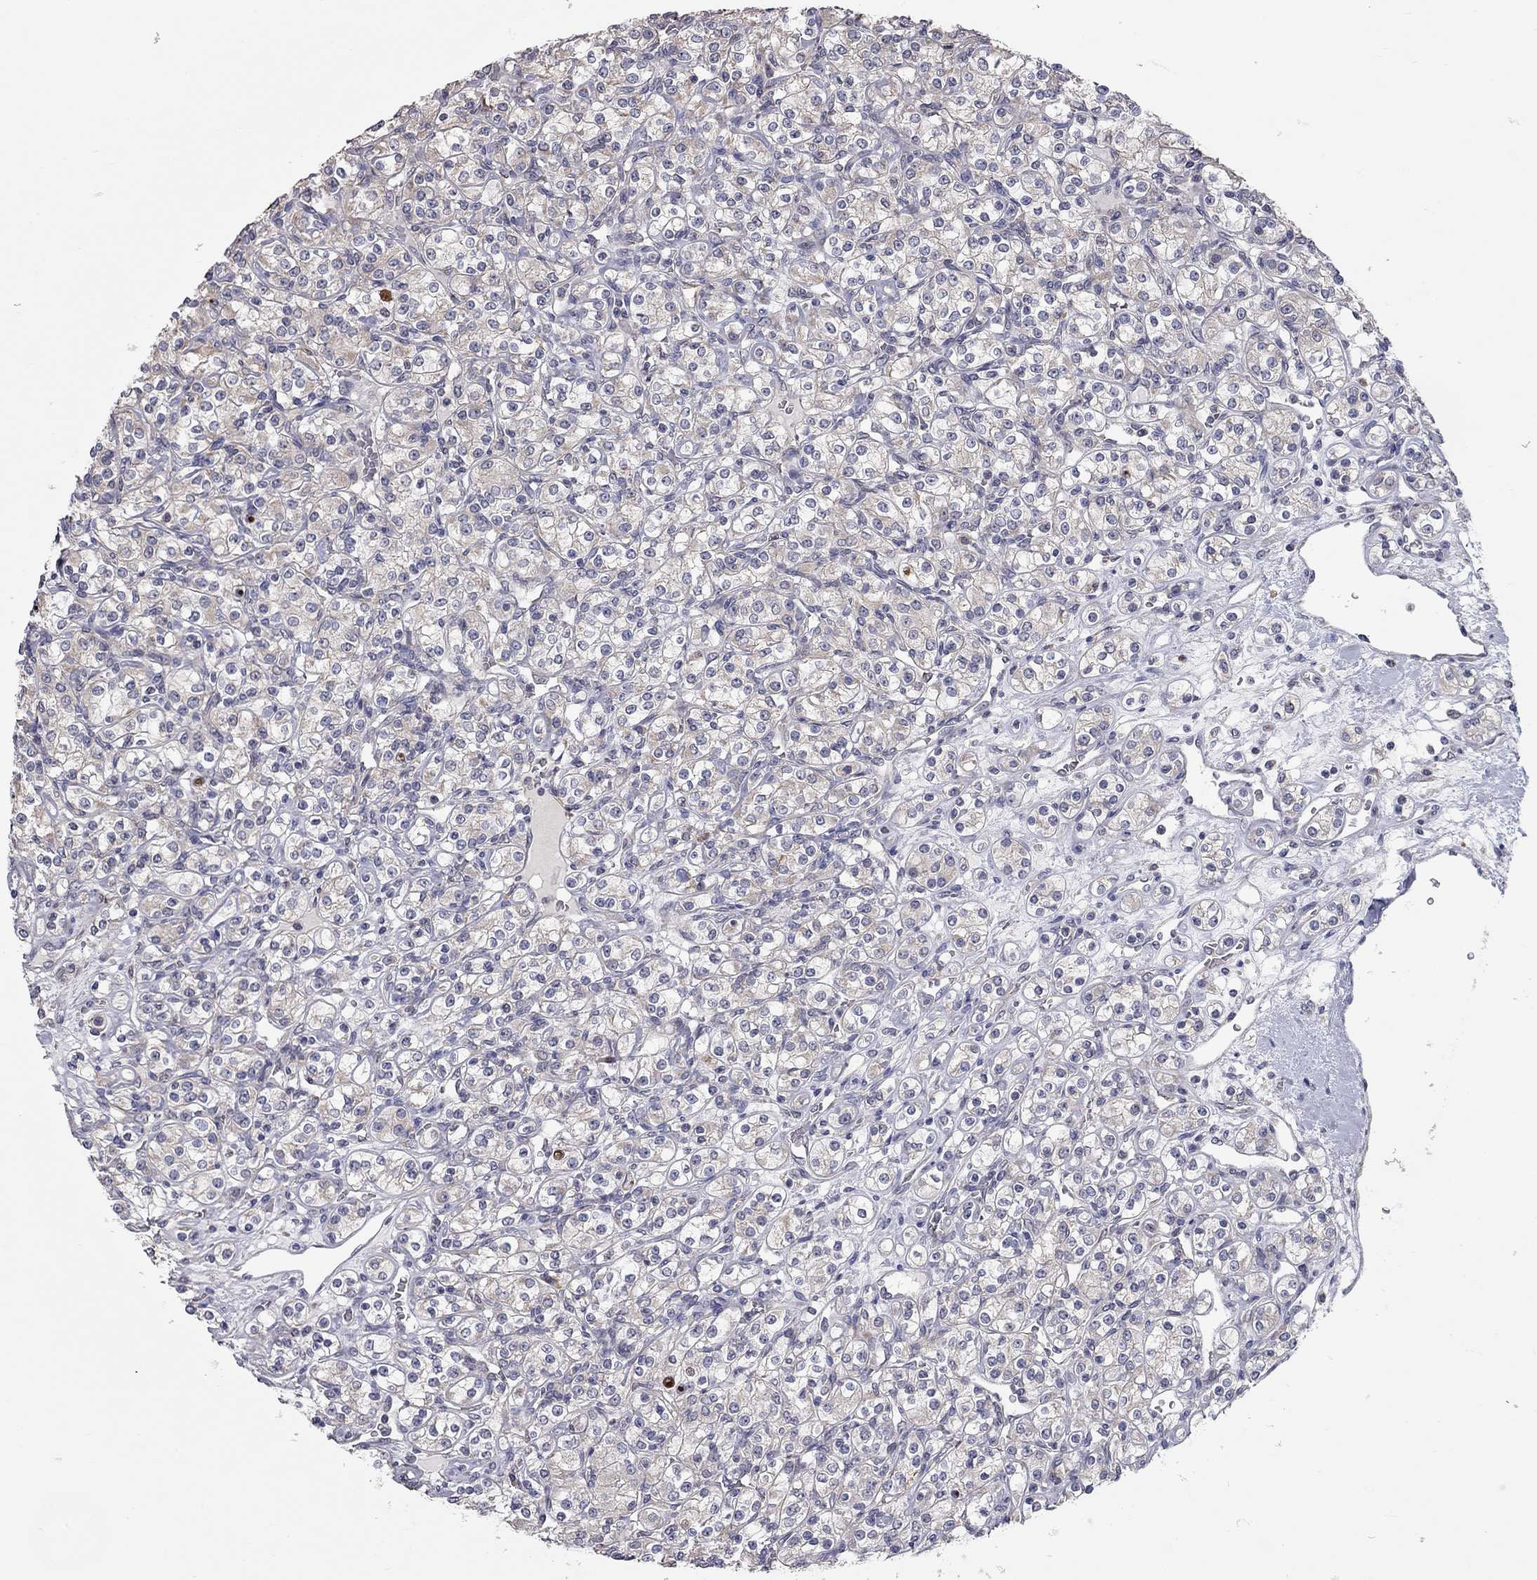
{"staining": {"intensity": "weak", "quantity": "<25%", "location": "cytoplasmic/membranous"}, "tissue": "renal cancer", "cell_type": "Tumor cells", "image_type": "cancer", "snomed": [{"axis": "morphology", "description": "Adenocarcinoma, NOS"}, {"axis": "topography", "description": "Kidney"}], "caption": "Immunohistochemistry (IHC) image of neoplastic tissue: human adenocarcinoma (renal) stained with DAB (3,3'-diaminobenzidine) reveals no significant protein positivity in tumor cells. (DAB immunohistochemistry (IHC) visualized using brightfield microscopy, high magnification).", "gene": "XAGE2", "patient": {"sex": "male", "age": 77}}